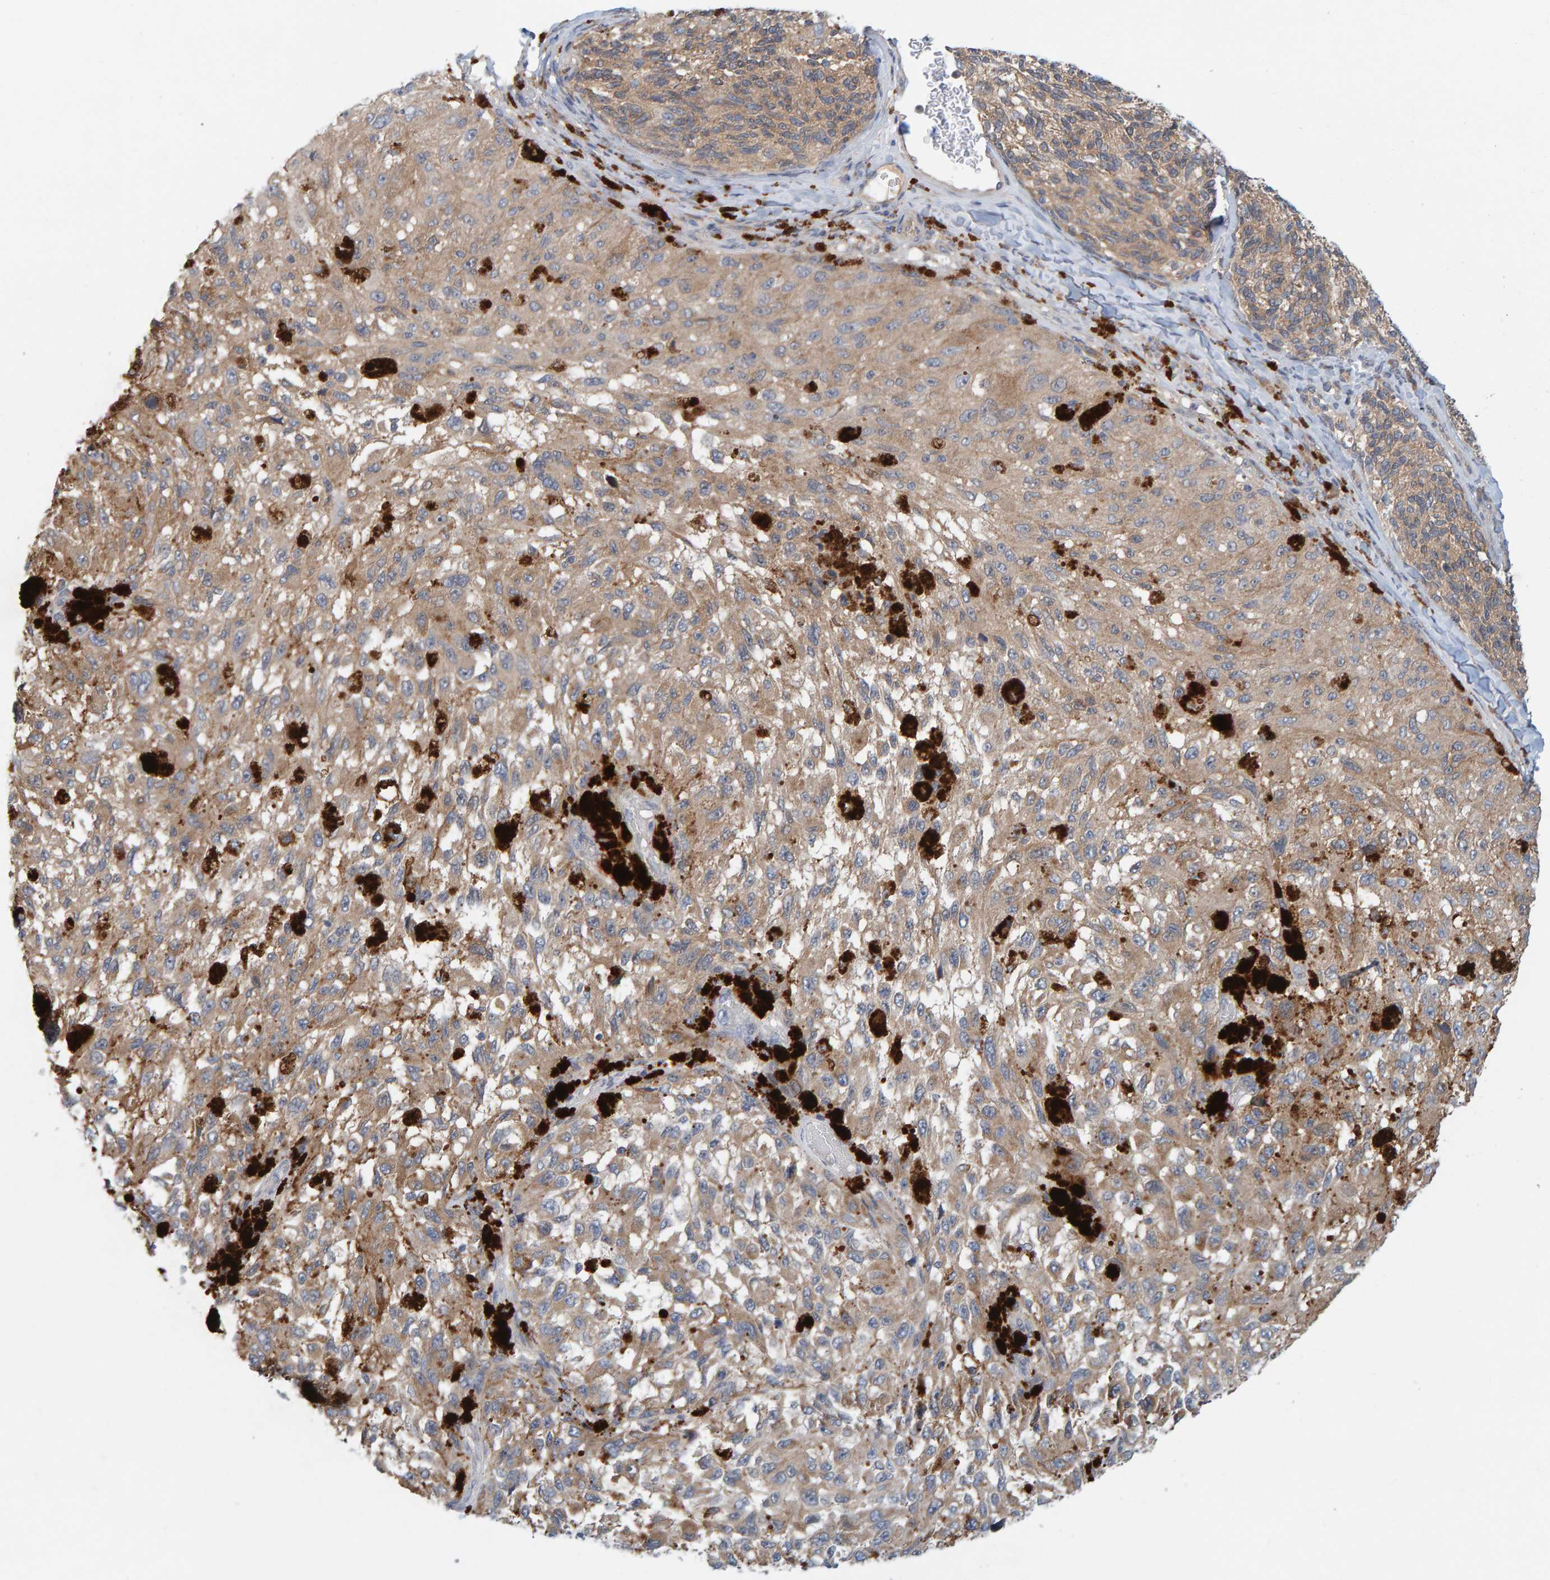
{"staining": {"intensity": "weak", "quantity": ">75%", "location": "cytoplasmic/membranous"}, "tissue": "melanoma", "cell_type": "Tumor cells", "image_type": "cancer", "snomed": [{"axis": "morphology", "description": "Malignant melanoma, NOS"}, {"axis": "topography", "description": "Skin"}], "caption": "Human malignant melanoma stained for a protein (brown) demonstrates weak cytoplasmic/membranous positive staining in approximately >75% of tumor cells.", "gene": "TATDN1", "patient": {"sex": "female", "age": 73}}